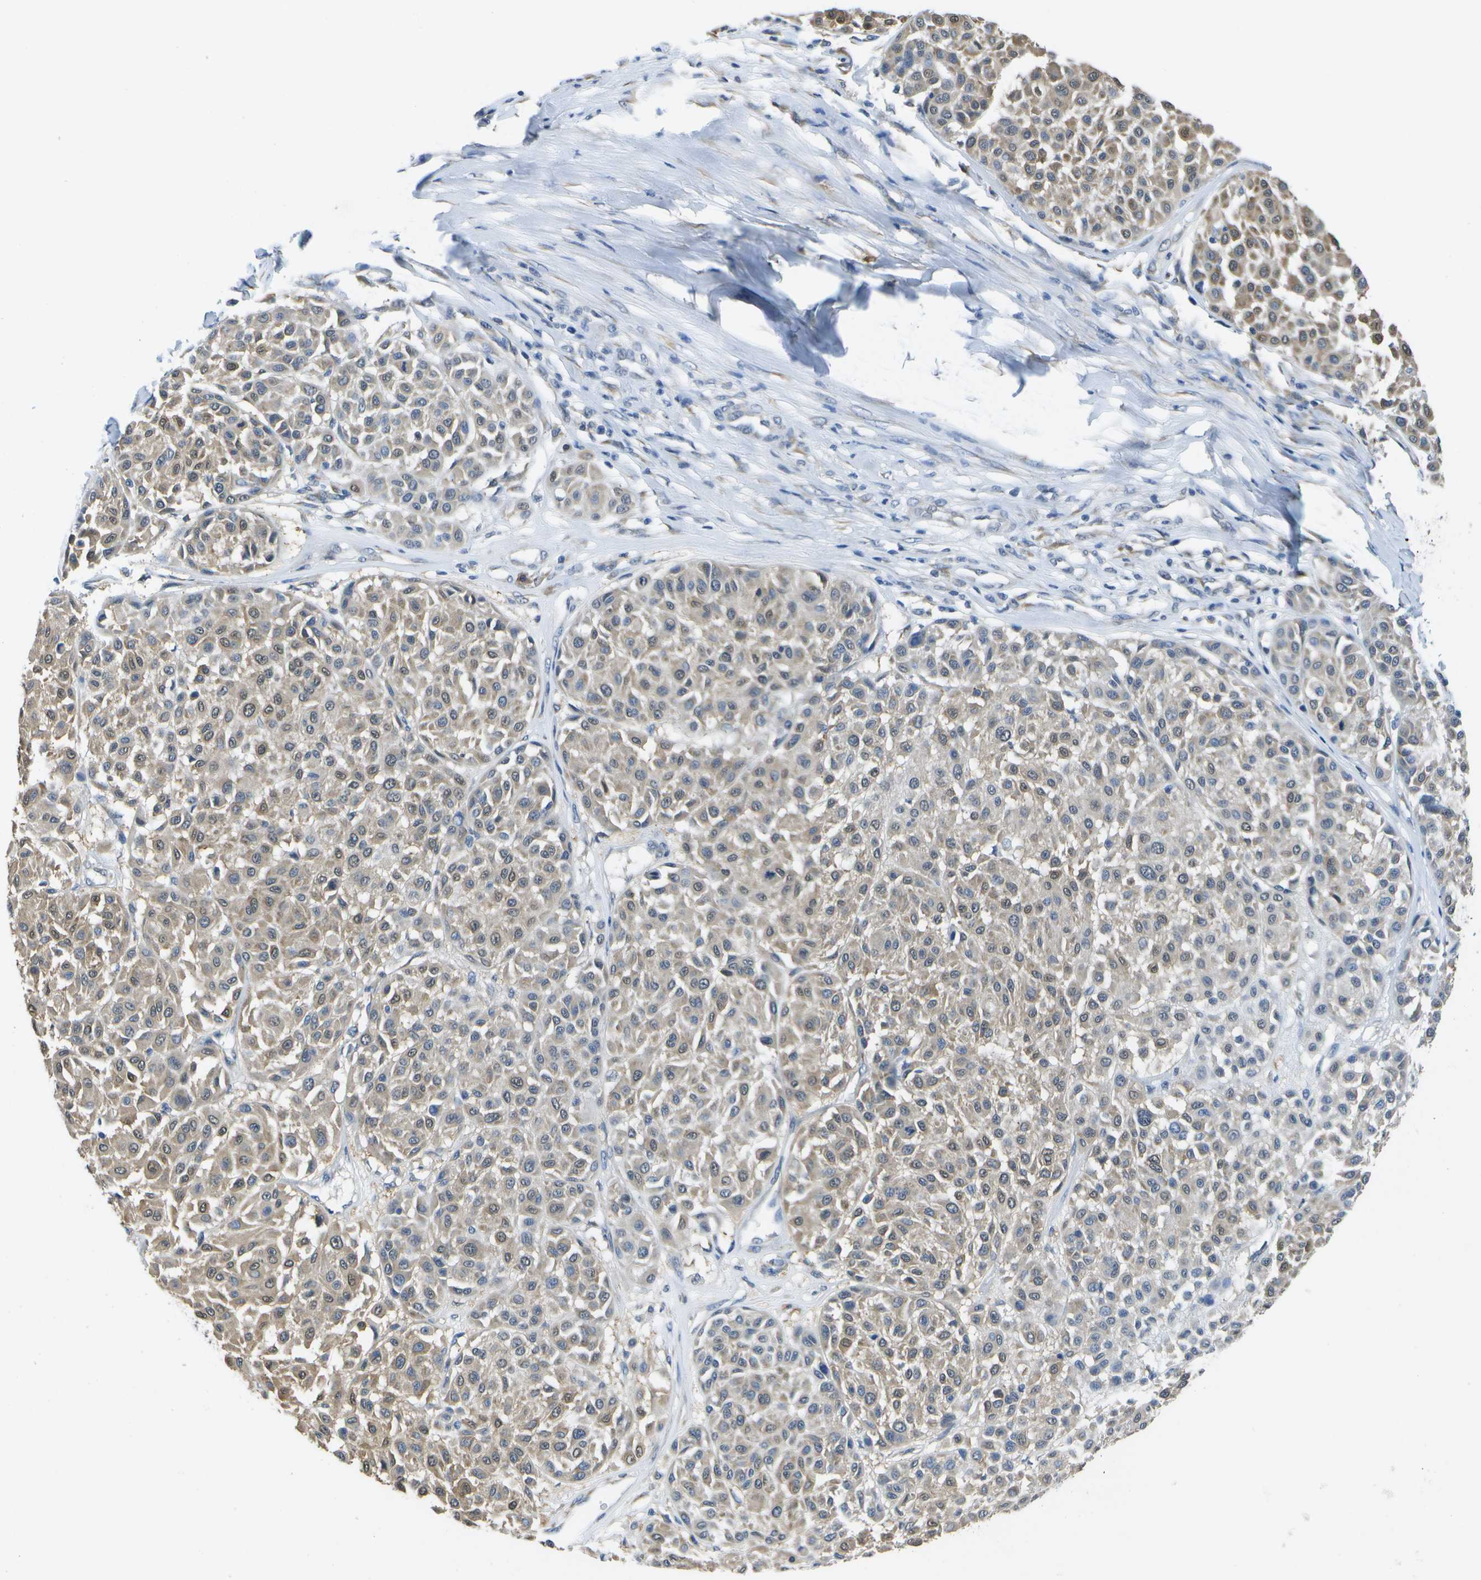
{"staining": {"intensity": "weak", "quantity": "25%-75%", "location": "cytoplasmic/membranous,nuclear"}, "tissue": "melanoma", "cell_type": "Tumor cells", "image_type": "cancer", "snomed": [{"axis": "morphology", "description": "Malignant melanoma, Metastatic site"}, {"axis": "topography", "description": "Soft tissue"}], "caption": "About 25%-75% of tumor cells in malignant melanoma (metastatic site) display weak cytoplasmic/membranous and nuclear protein staining as visualized by brown immunohistochemical staining.", "gene": "DSE", "patient": {"sex": "male", "age": 41}}